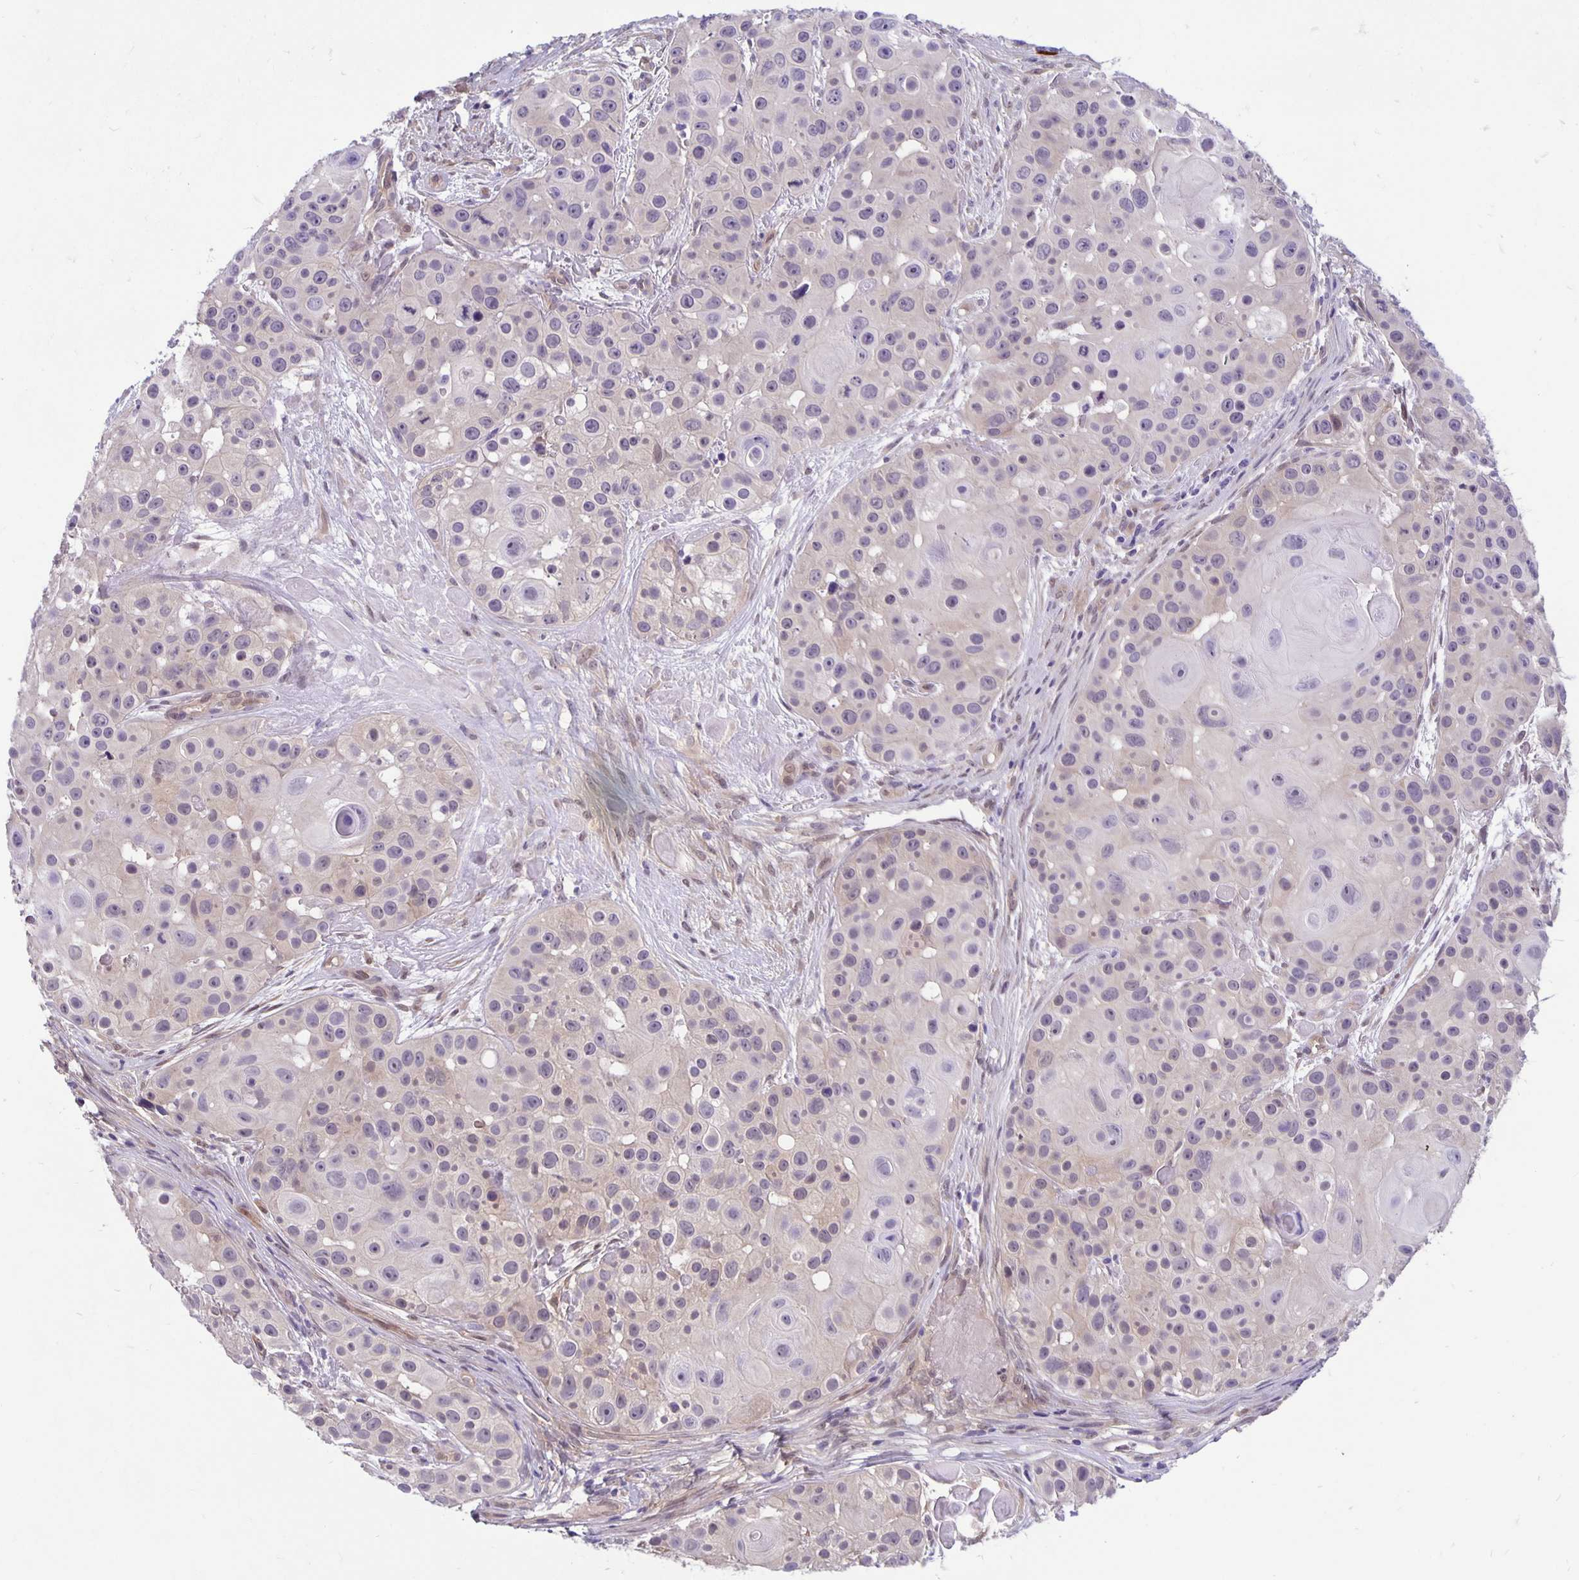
{"staining": {"intensity": "negative", "quantity": "none", "location": "none"}, "tissue": "skin cancer", "cell_type": "Tumor cells", "image_type": "cancer", "snomed": [{"axis": "morphology", "description": "Squamous cell carcinoma, NOS"}, {"axis": "topography", "description": "Skin"}], "caption": "DAB immunohistochemical staining of human skin cancer exhibits no significant positivity in tumor cells.", "gene": "TAX1BP3", "patient": {"sex": "male", "age": 92}}